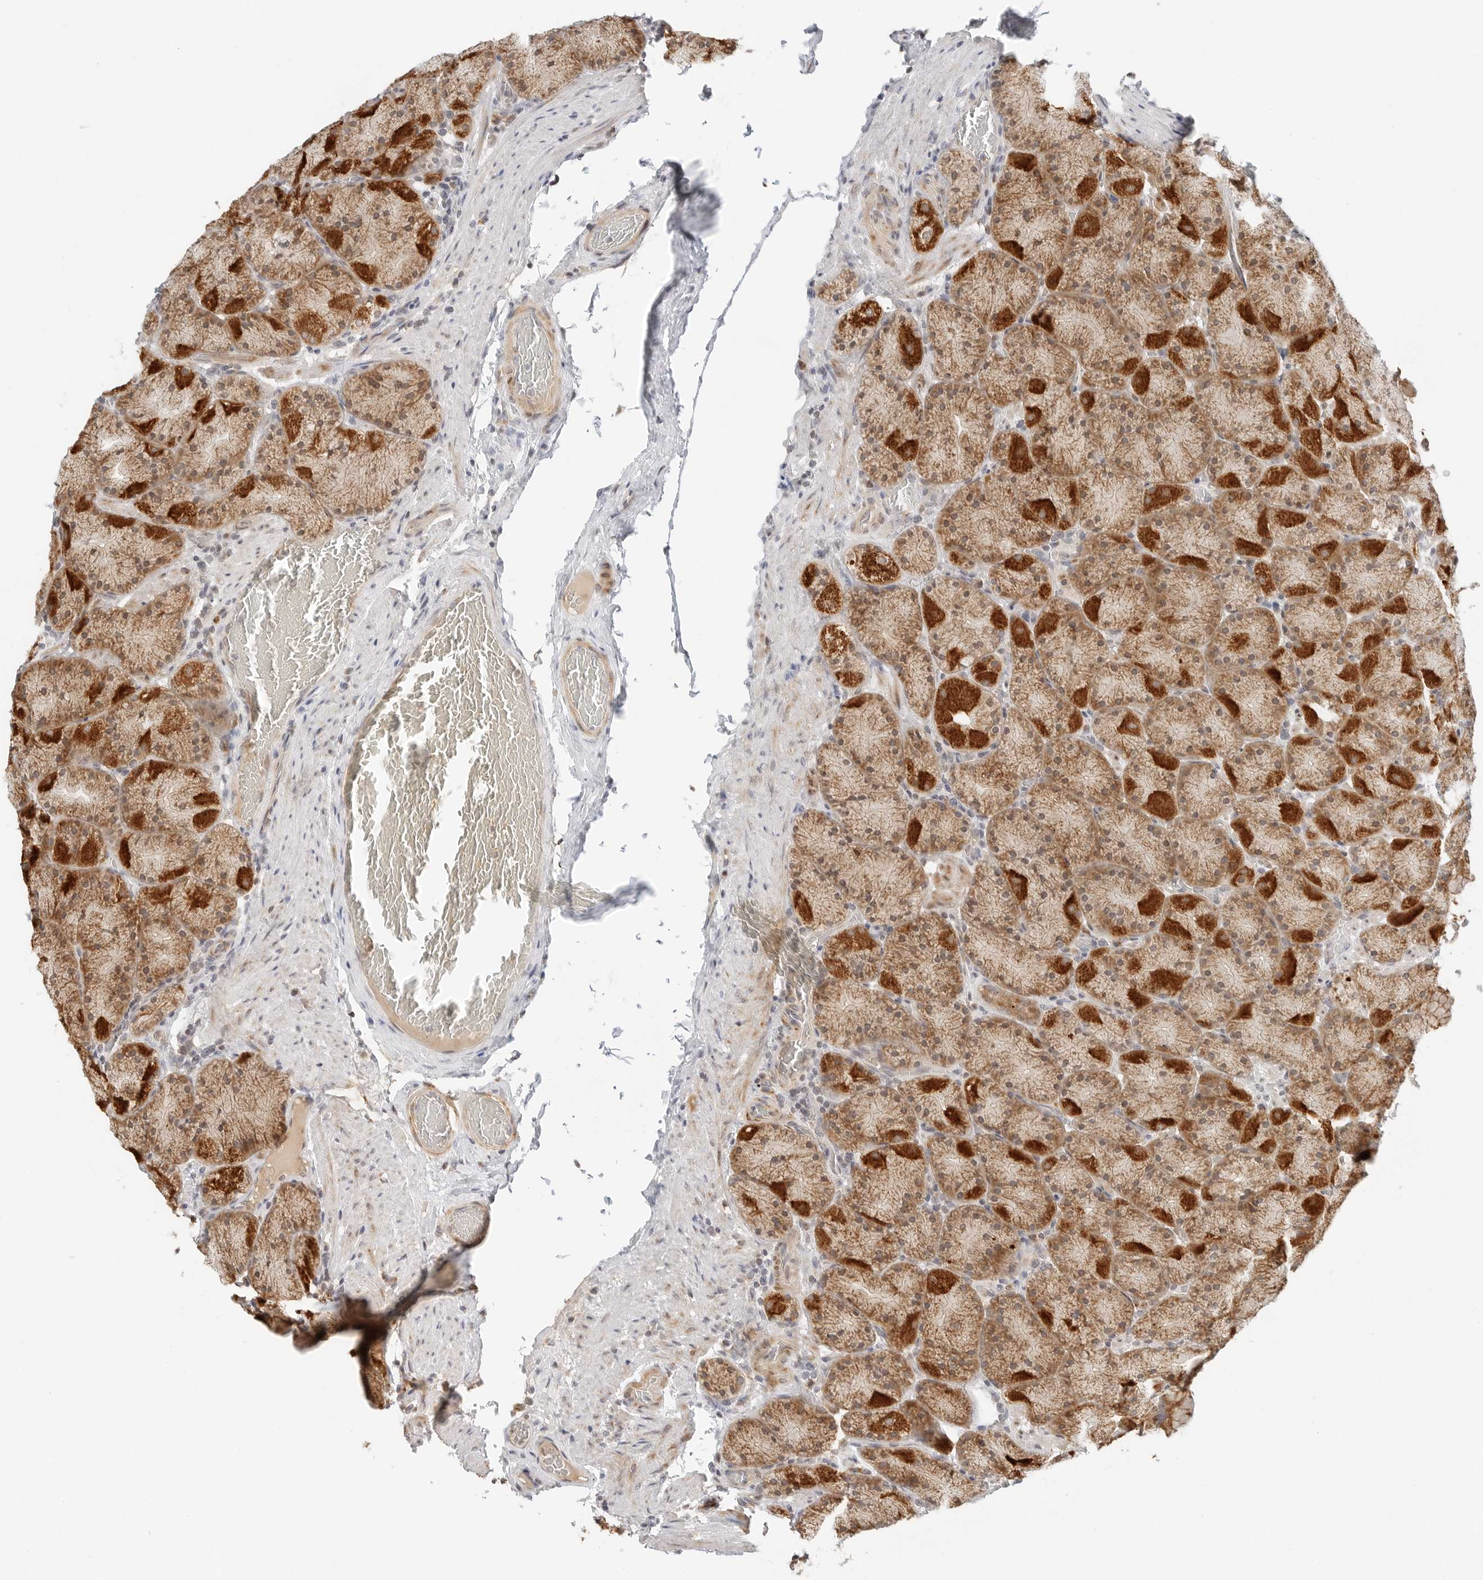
{"staining": {"intensity": "strong", "quantity": ">75%", "location": "cytoplasmic/membranous"}, "tissue": "stomach", "cell_type": "Glandular cells", "image_type": "normal", "snomed": [{"axis": "morphology", "description": "Normal tissue, NOS"}, {"axis": "topography", "description": "Stomach, upper"}, {"axis": "topography", "description": "Stomach"}], "caption": "Stomach stained for a protein exhibits strong cytoplasmic/membranous positivity in glandular cells. The staining was performed using DAB, with brown indicating positive protein expression. Nuclei are stained blue with hematoxylin.", "gene": "DYRK4", "patient": {"sex": "male", "age": 48}}